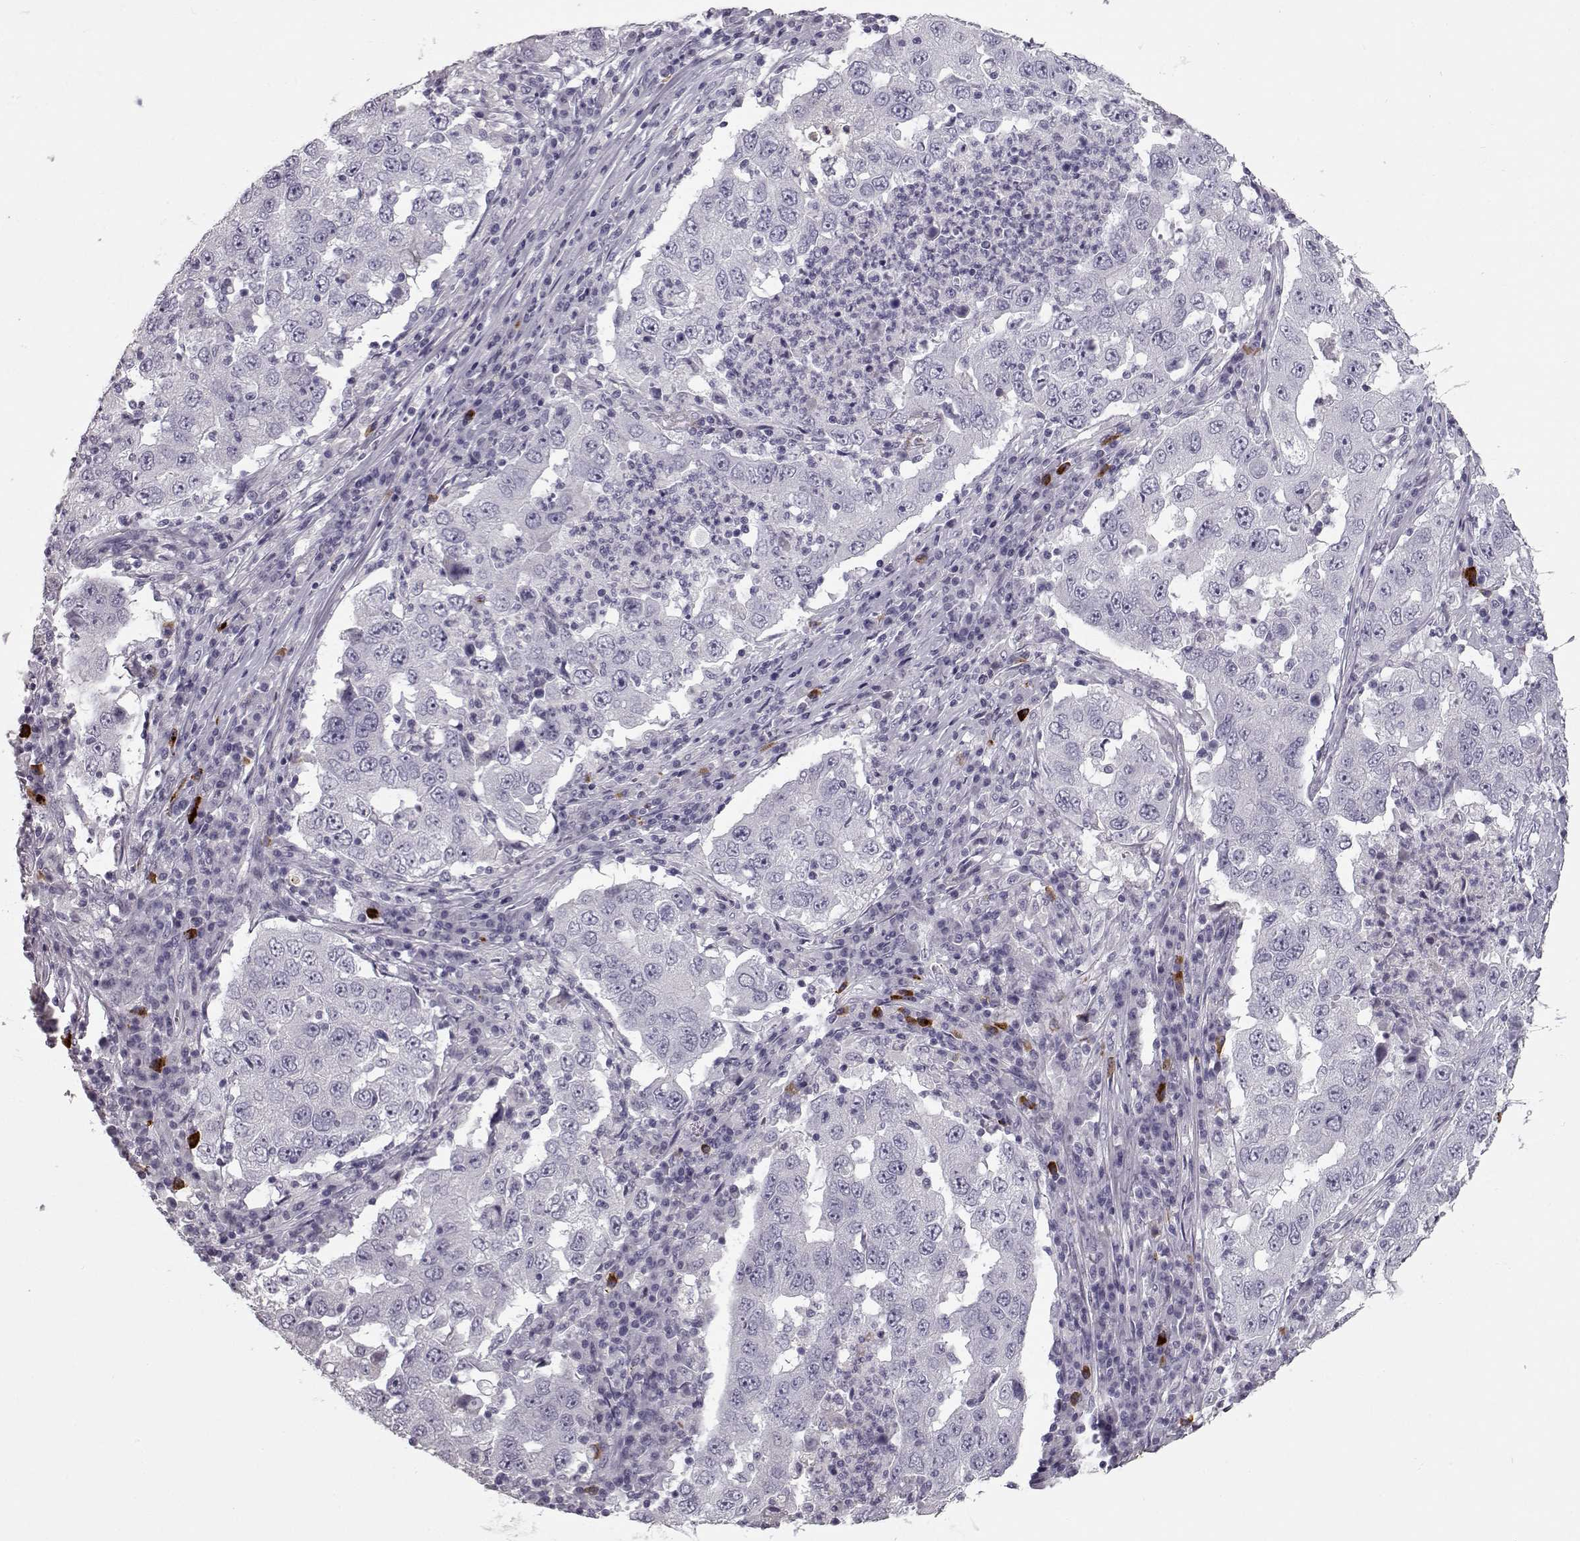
{"staining": {"intensity": "negative", "quantity": "none", "location": "none"}, "tissue": "lung cancer", "cell_type": "Tumor cells", "image_type": "cancer", "snomed": [{"axis": "morphology", "description": "Adenocarcinoma, NOS"}, {"axis": "topography", "description": "Lung"}], "caption": "Tumor cells show no significant staining in lung adenocarcinoma.", "gene": "CCL19", "patient": {"sex": "male", "age": 73}}